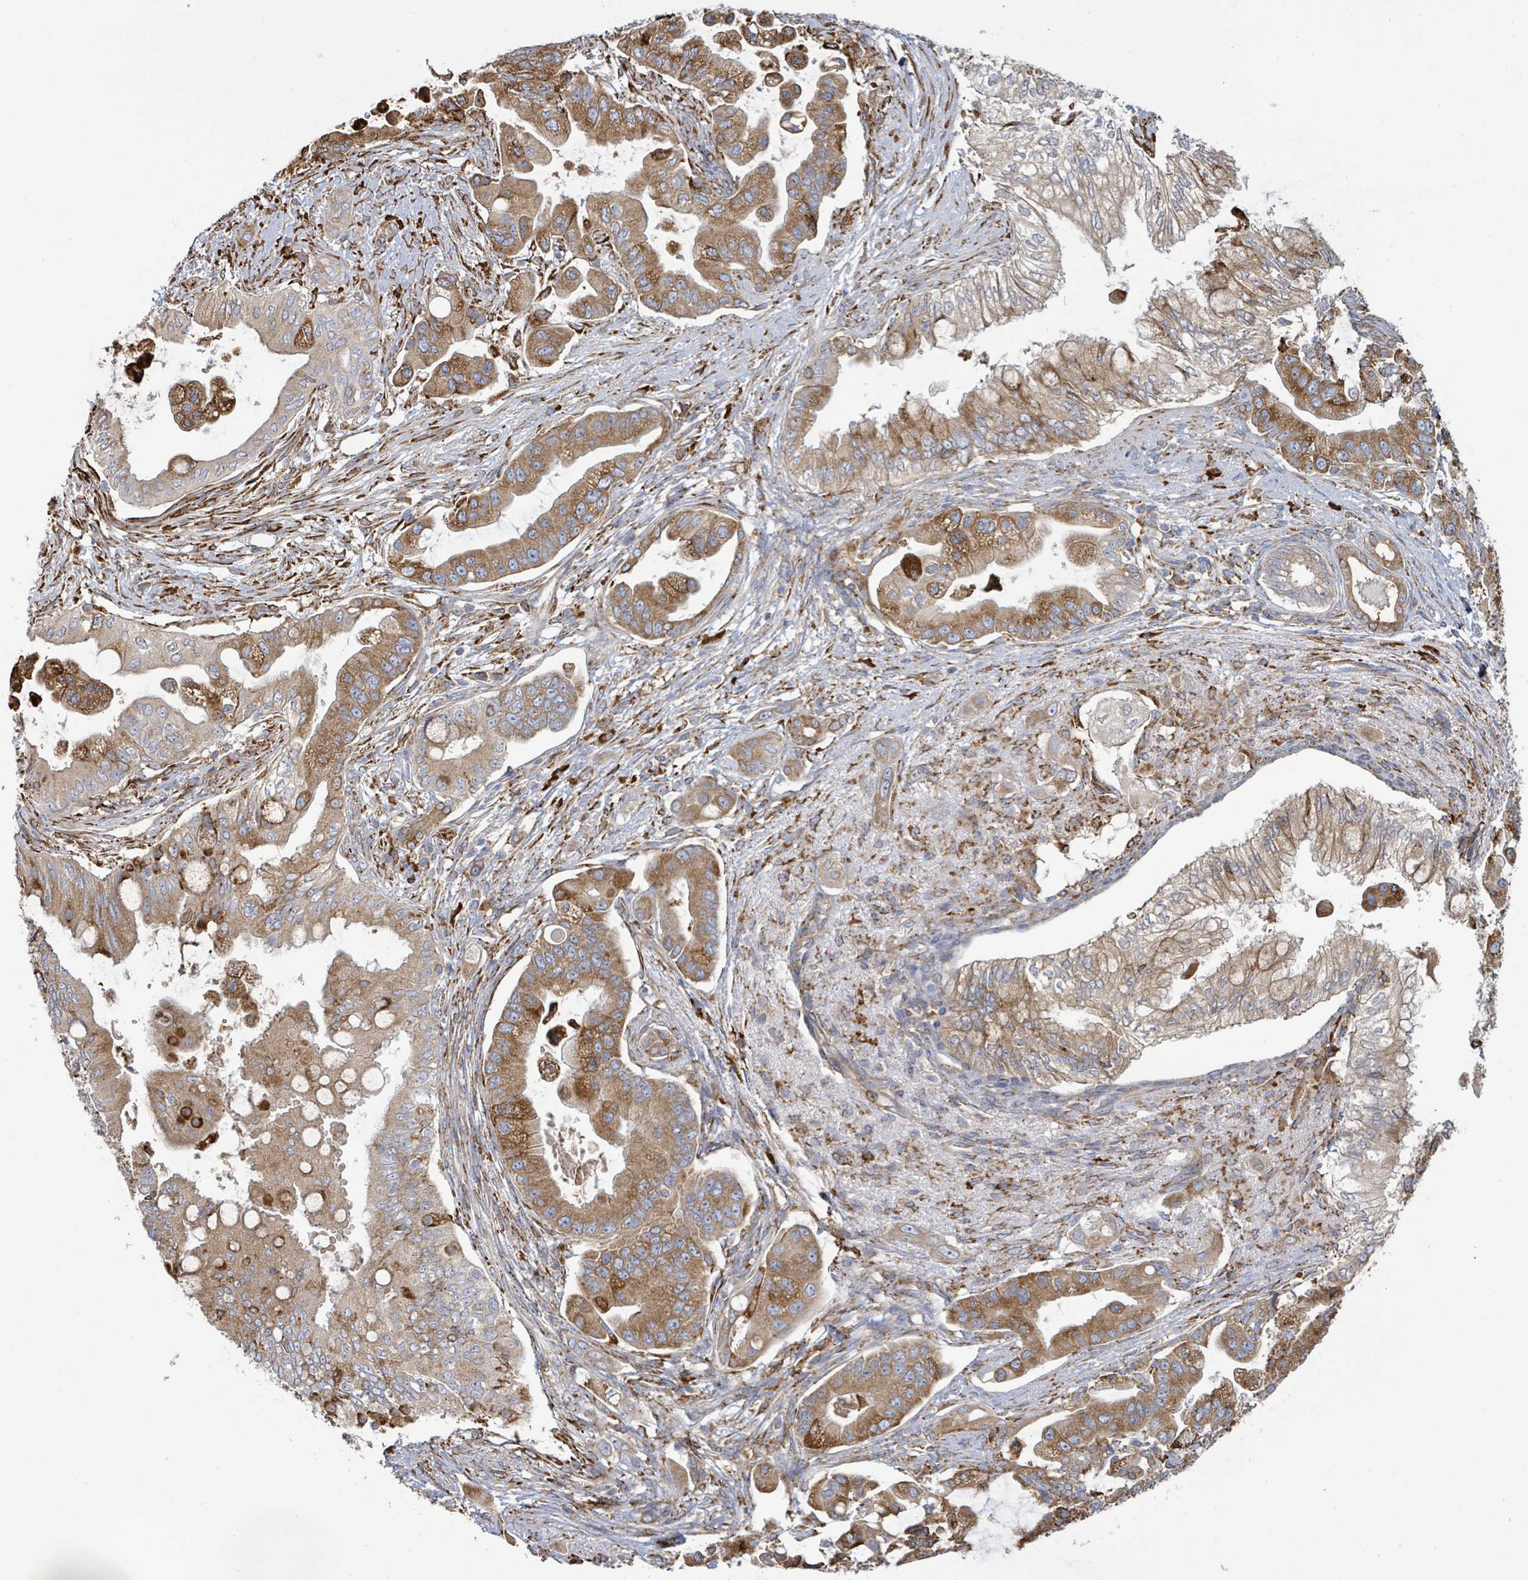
{"staining": {"intensity": "moderate", "quantity": ">75%", "location": "cytoplasmic/membranous"}, "tissue": "pancreatic cancer", "cell_type": "Tumor cells", "image_type": "cancer", "snomed": [{"axis": "morphology", "description": "Adenocarcinoma, NOS"}, {"axis": "topography", "description": "Pancreas"}], "caption": "This is a micrograph of immunohistochemistry staining of pancreatic adenocarcinoma, which shows moderate positivity in the cytoplasmic/membranous of tumor cells.", "gene": "RFPL4A", "patient": {"sex": "male", "age": 57}}